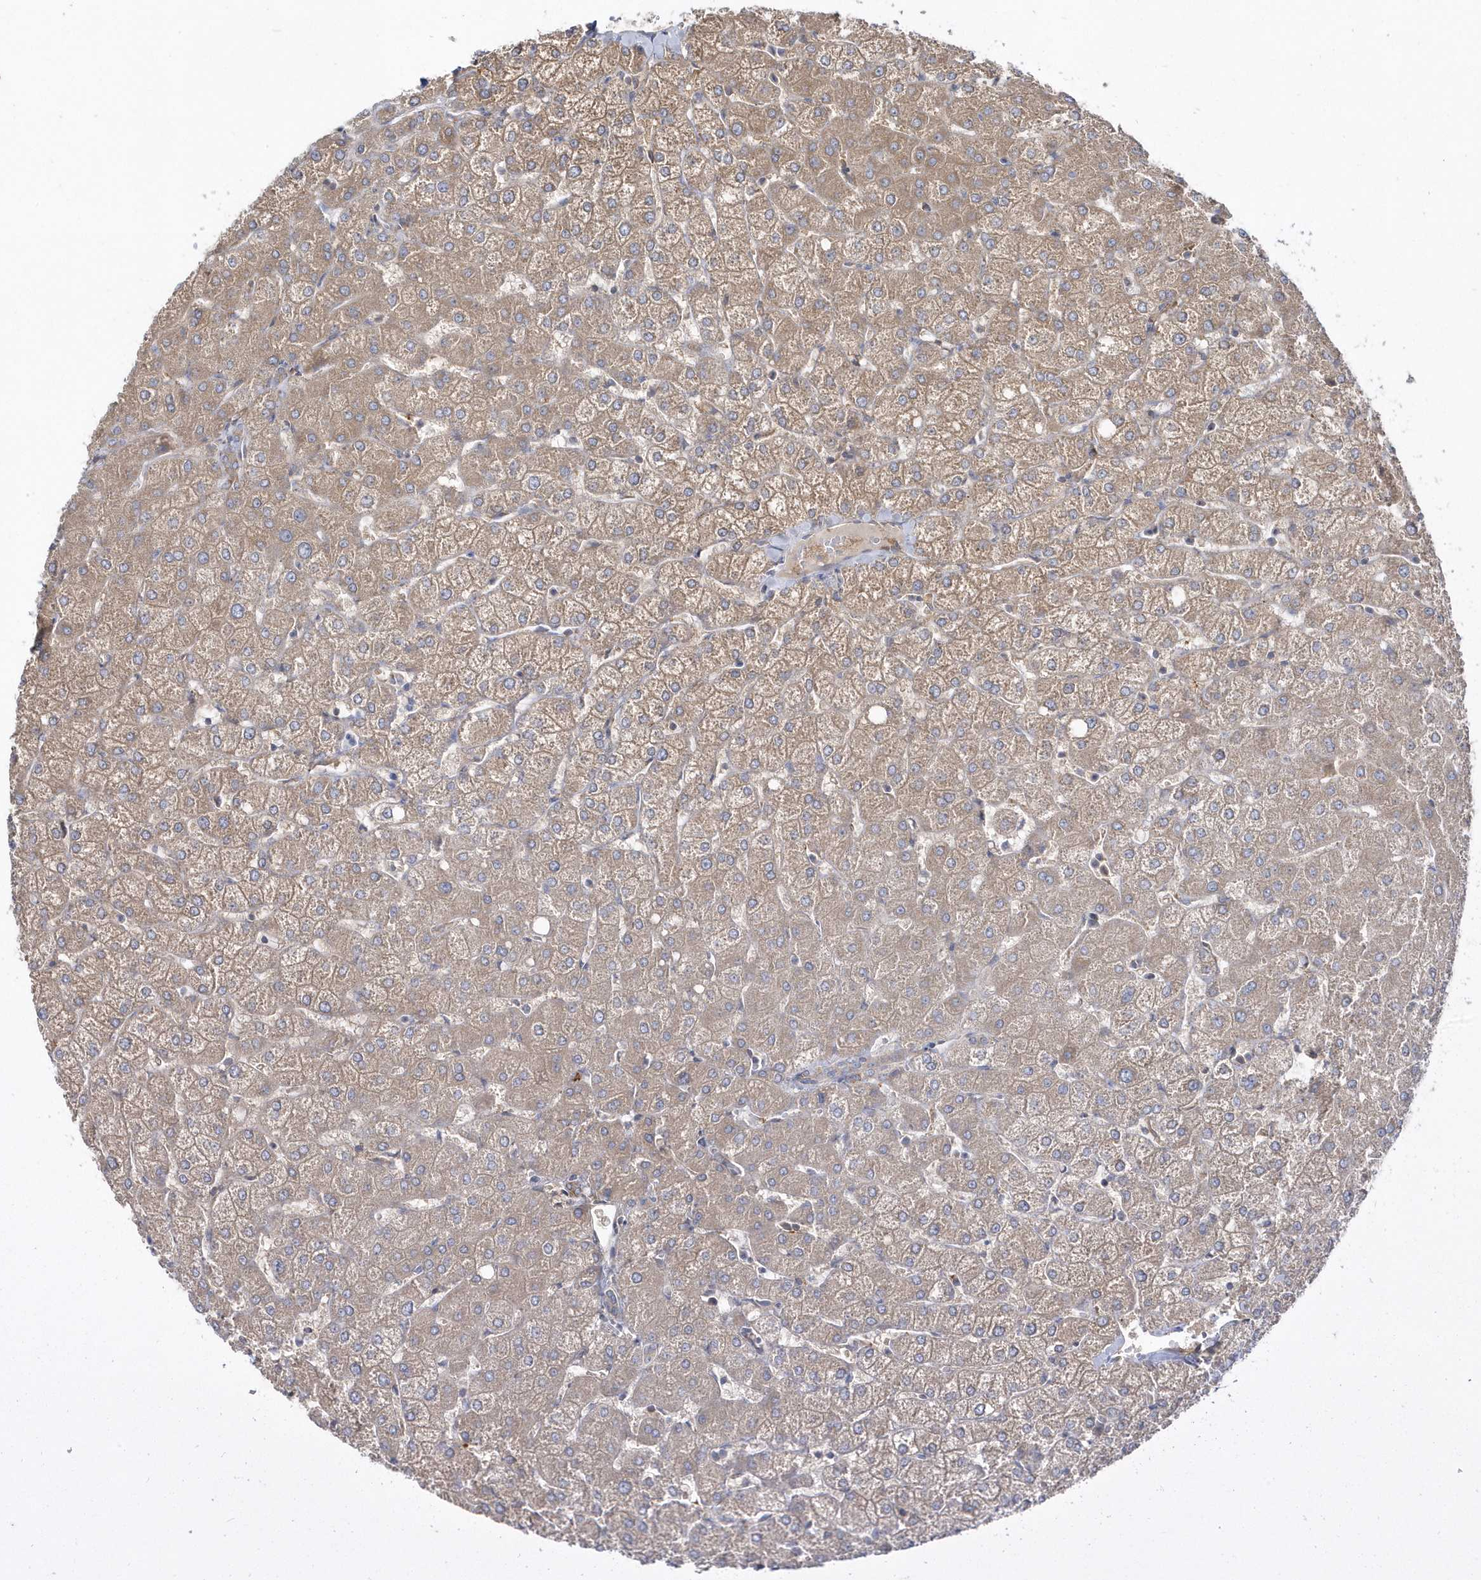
{"staining": {"intensity": "weak", "quantity": "<25%", "location": "cytoplasmic/membranous"}, "tissue": "liver", "cell_type": "Cholangiocytes", "image_type": "normal", "snomed": [{"axis": "morphology", "description": "Normal tissue, NOS"}, {"axis": "topography", "description": "Liver"}], "caption": "Immunohistochemical staining of unremarkable liver demonstrates no significant positivity in cholangiocytes.", "gene": "LEXM", "patient": {"sex": "female", "age": 54}}